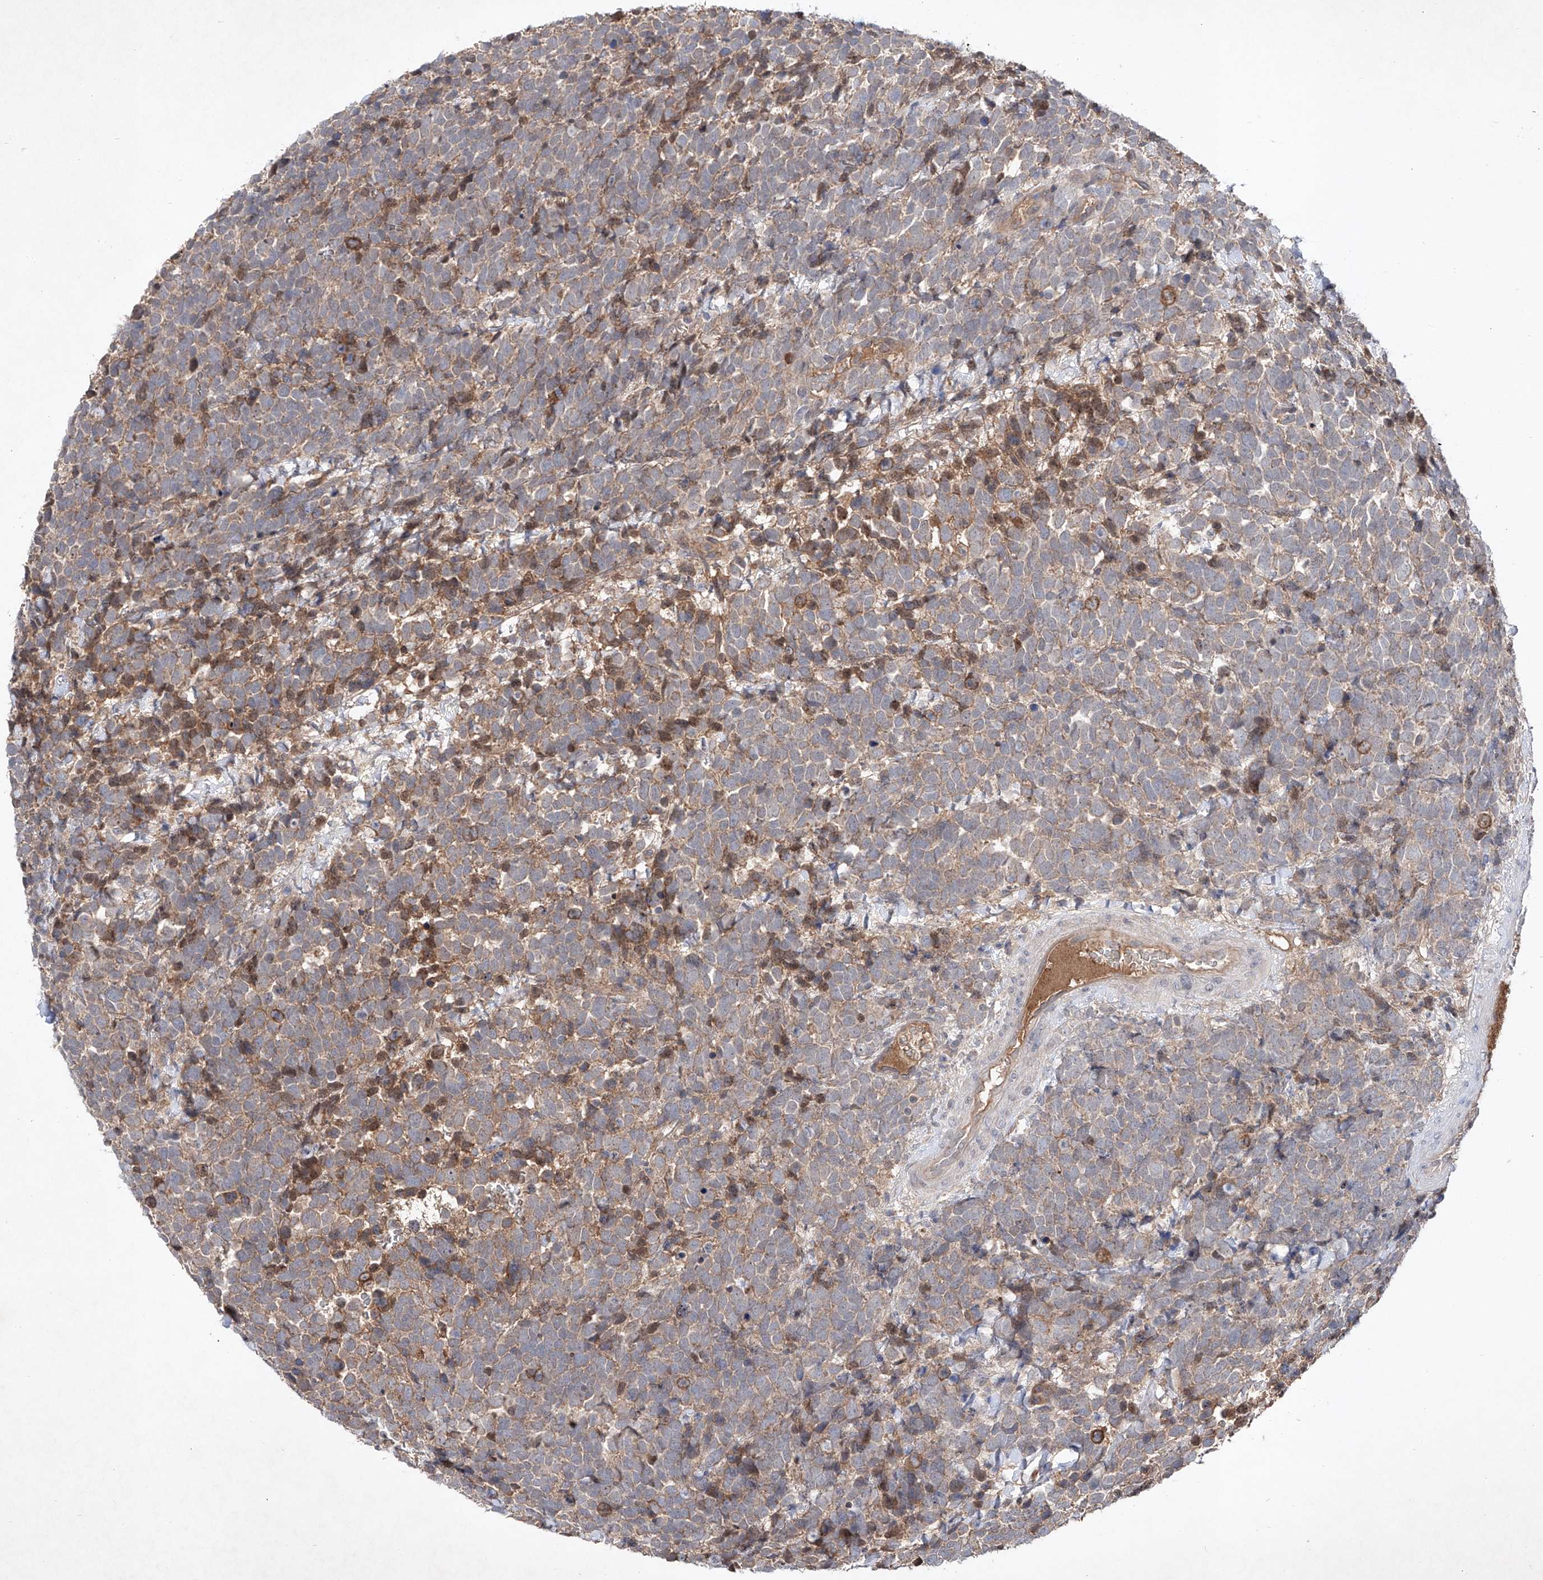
{"staining": {"intensity": "weak", "quantity": ">75%", "location": "cytoplasmic/membranous"}, "tissue": "urothelial cancer", "cell_type": "Tumor cells", "image_type": "cancer", "snomed": [{"axis": "morphology", "description": "Urothelial carcinoma, High grade"}, {"axis": "topography", "description": "Urinary bladder"}], "caption": "Weak cytoplasmic/membranous protein positivity is appreciated in about >75% of tumor cells in high-grade urothelial carcinoma.", "gene": "FAM135A", "patient": {"sex": "female", "age": 82}}